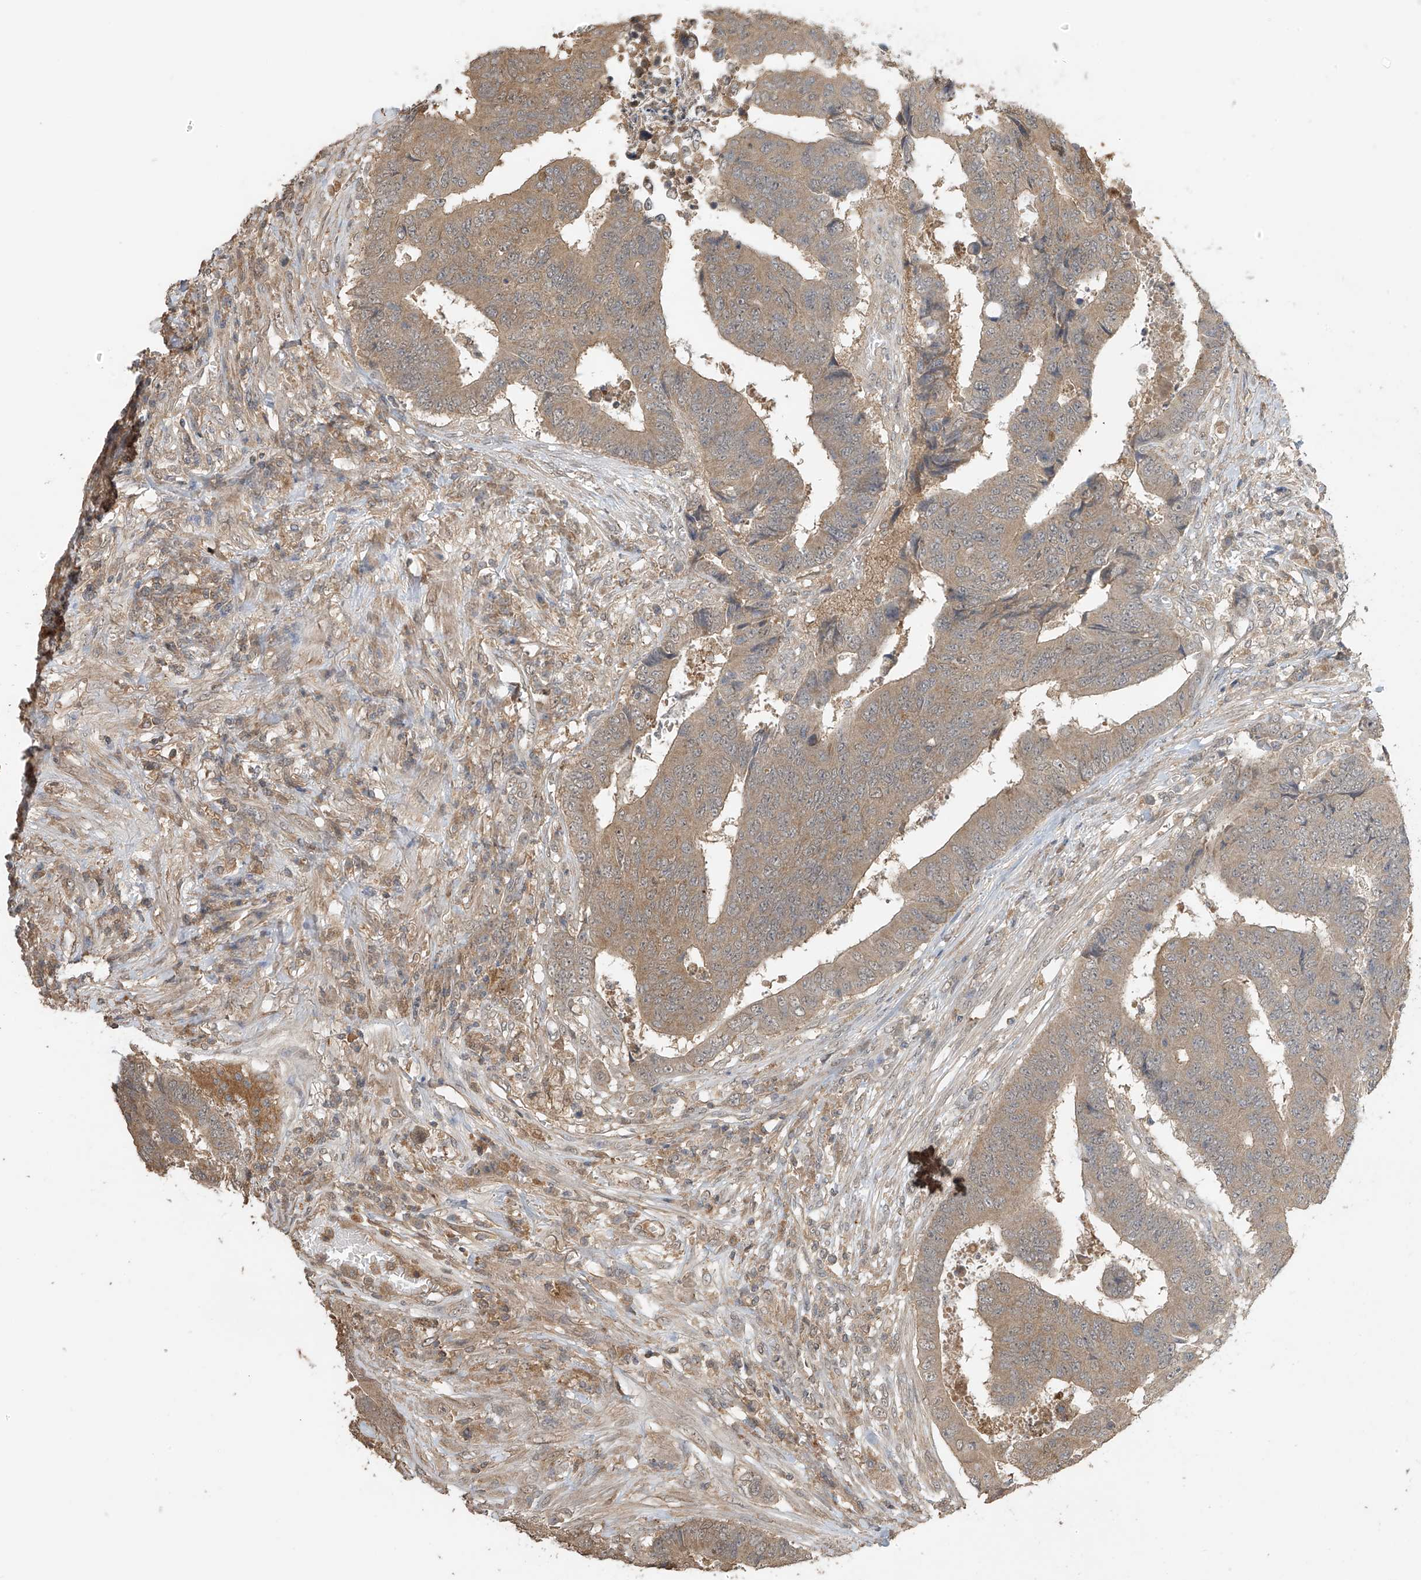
{"staining": {"intensity": "moderate", "quantity": ">75%", "location": "cytoplasmic/membranous"}, "tissue": "colorectal cancer", "cell_type": "Tumor cells", "image_type": "cancer", "snomed": [{"axis": "morphology", "description": "Adenocarcinoma, NOS"}, {"axis": "topography", "description": "Rectum"}], "caption": "Colorectal cancer tissue demonstrates moderate cytoplasmic/membranous expression in approximately >75% of tumor cells, visualized by immunohistochemistry.", "gene": "SLFN14", "patient": {"sex": "male", "age": 84}}